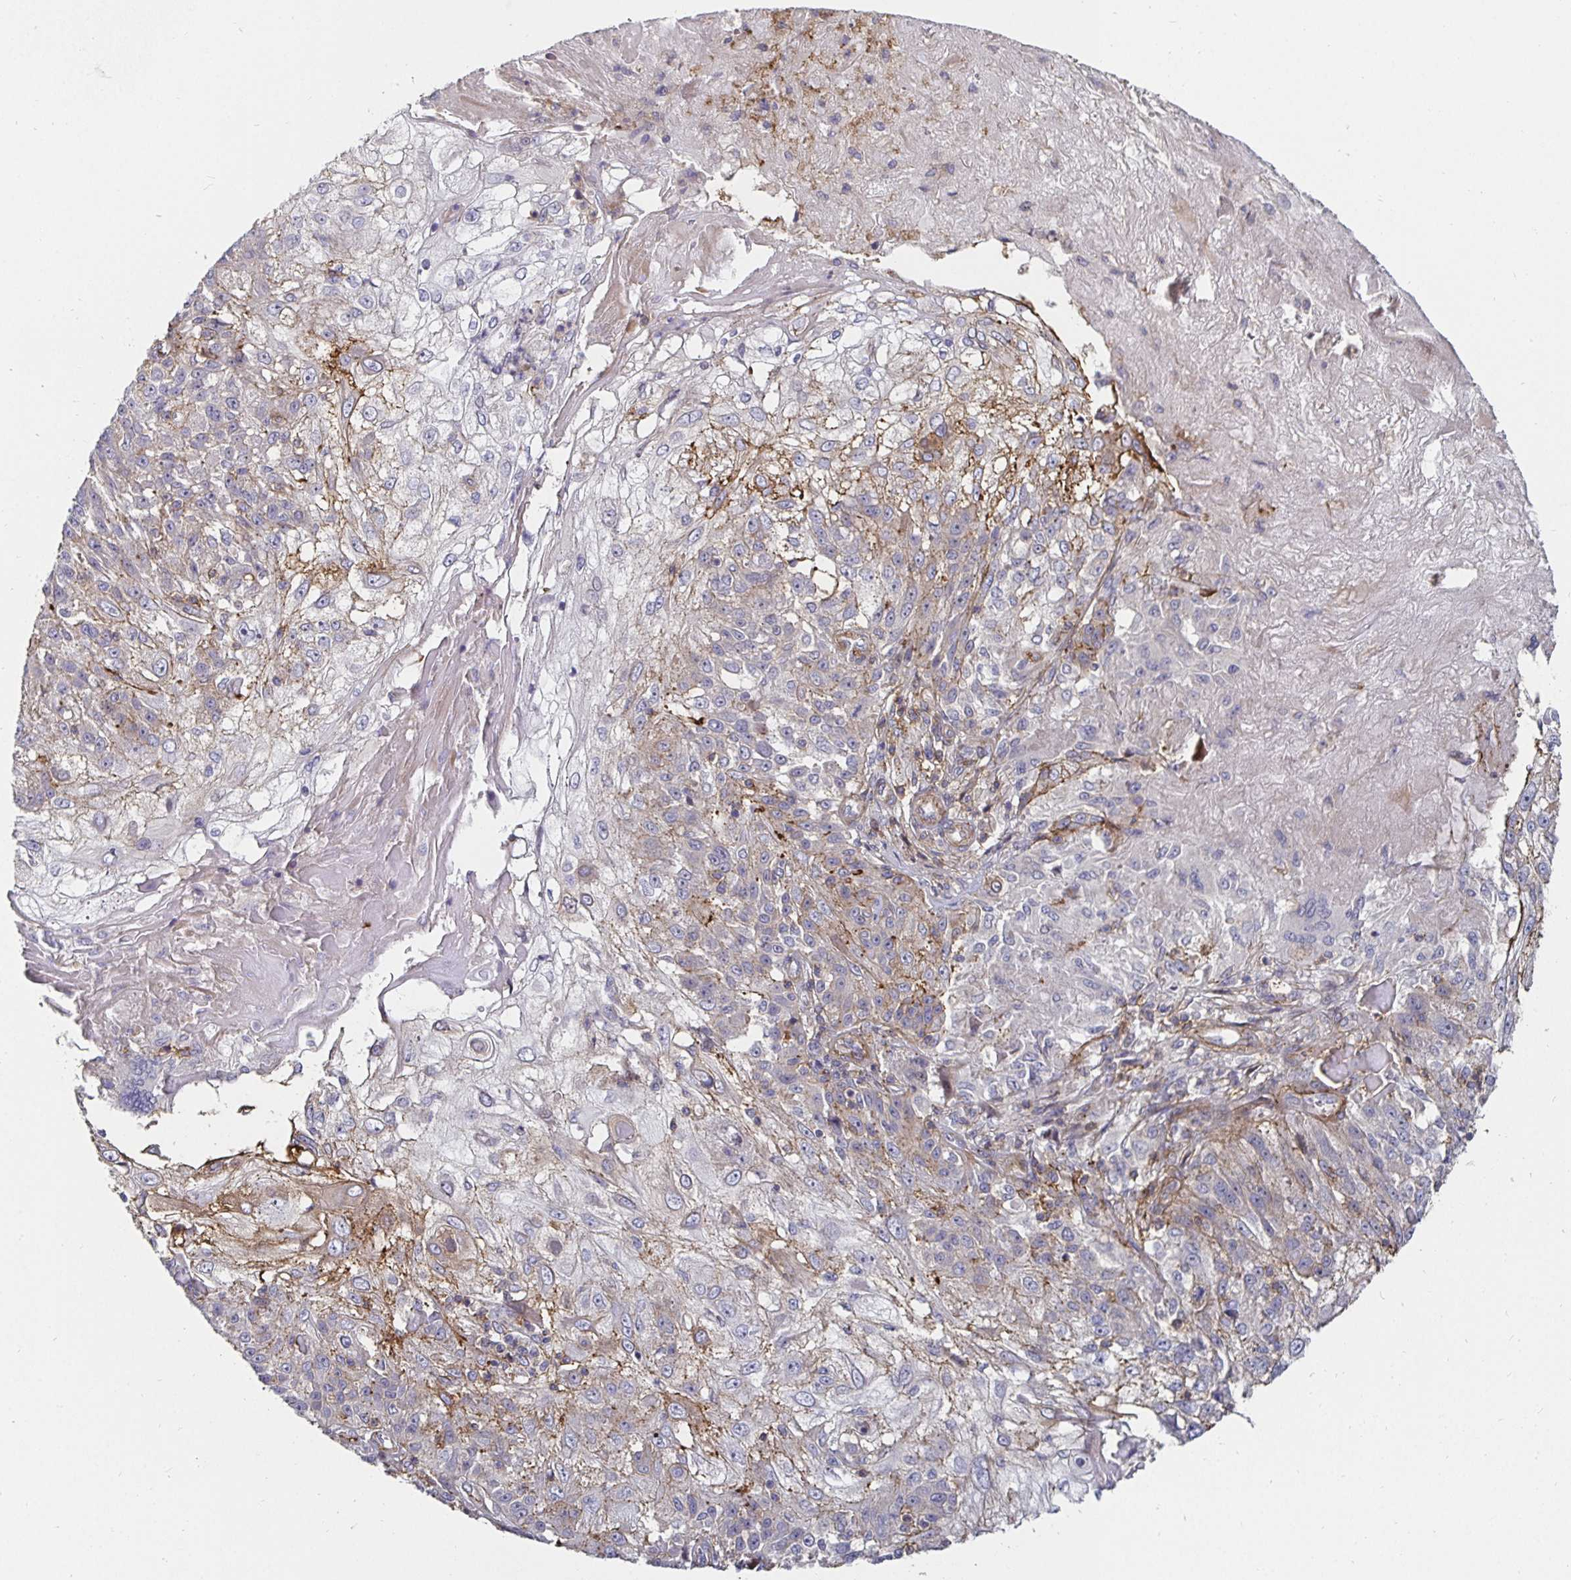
{"staining": {"intensity": "weak", "quantity": "<25%", "location": "cytoplasmic/membranous"}, "tissue": "skin cancer", "cell_type": "Tumor cells", "image_type": "cancer", "snomed": [{"axis": "morphology", "description": "Normal tissue, NOS"}, {"axis": "morphology", "description": "Squamous cell carcinoma, NOS"}, {"axis": "topography", "description": "Skin"}], "caption": "IHC histopathology image of neoplastic tissue: human skin squamous cell carcinoma stained with DAB reveals no significant protein positivity in tumor cells. Nuclei are stained in blue.", "gene": "GJA4", "patient": {"sex": "female", "age": 83}}